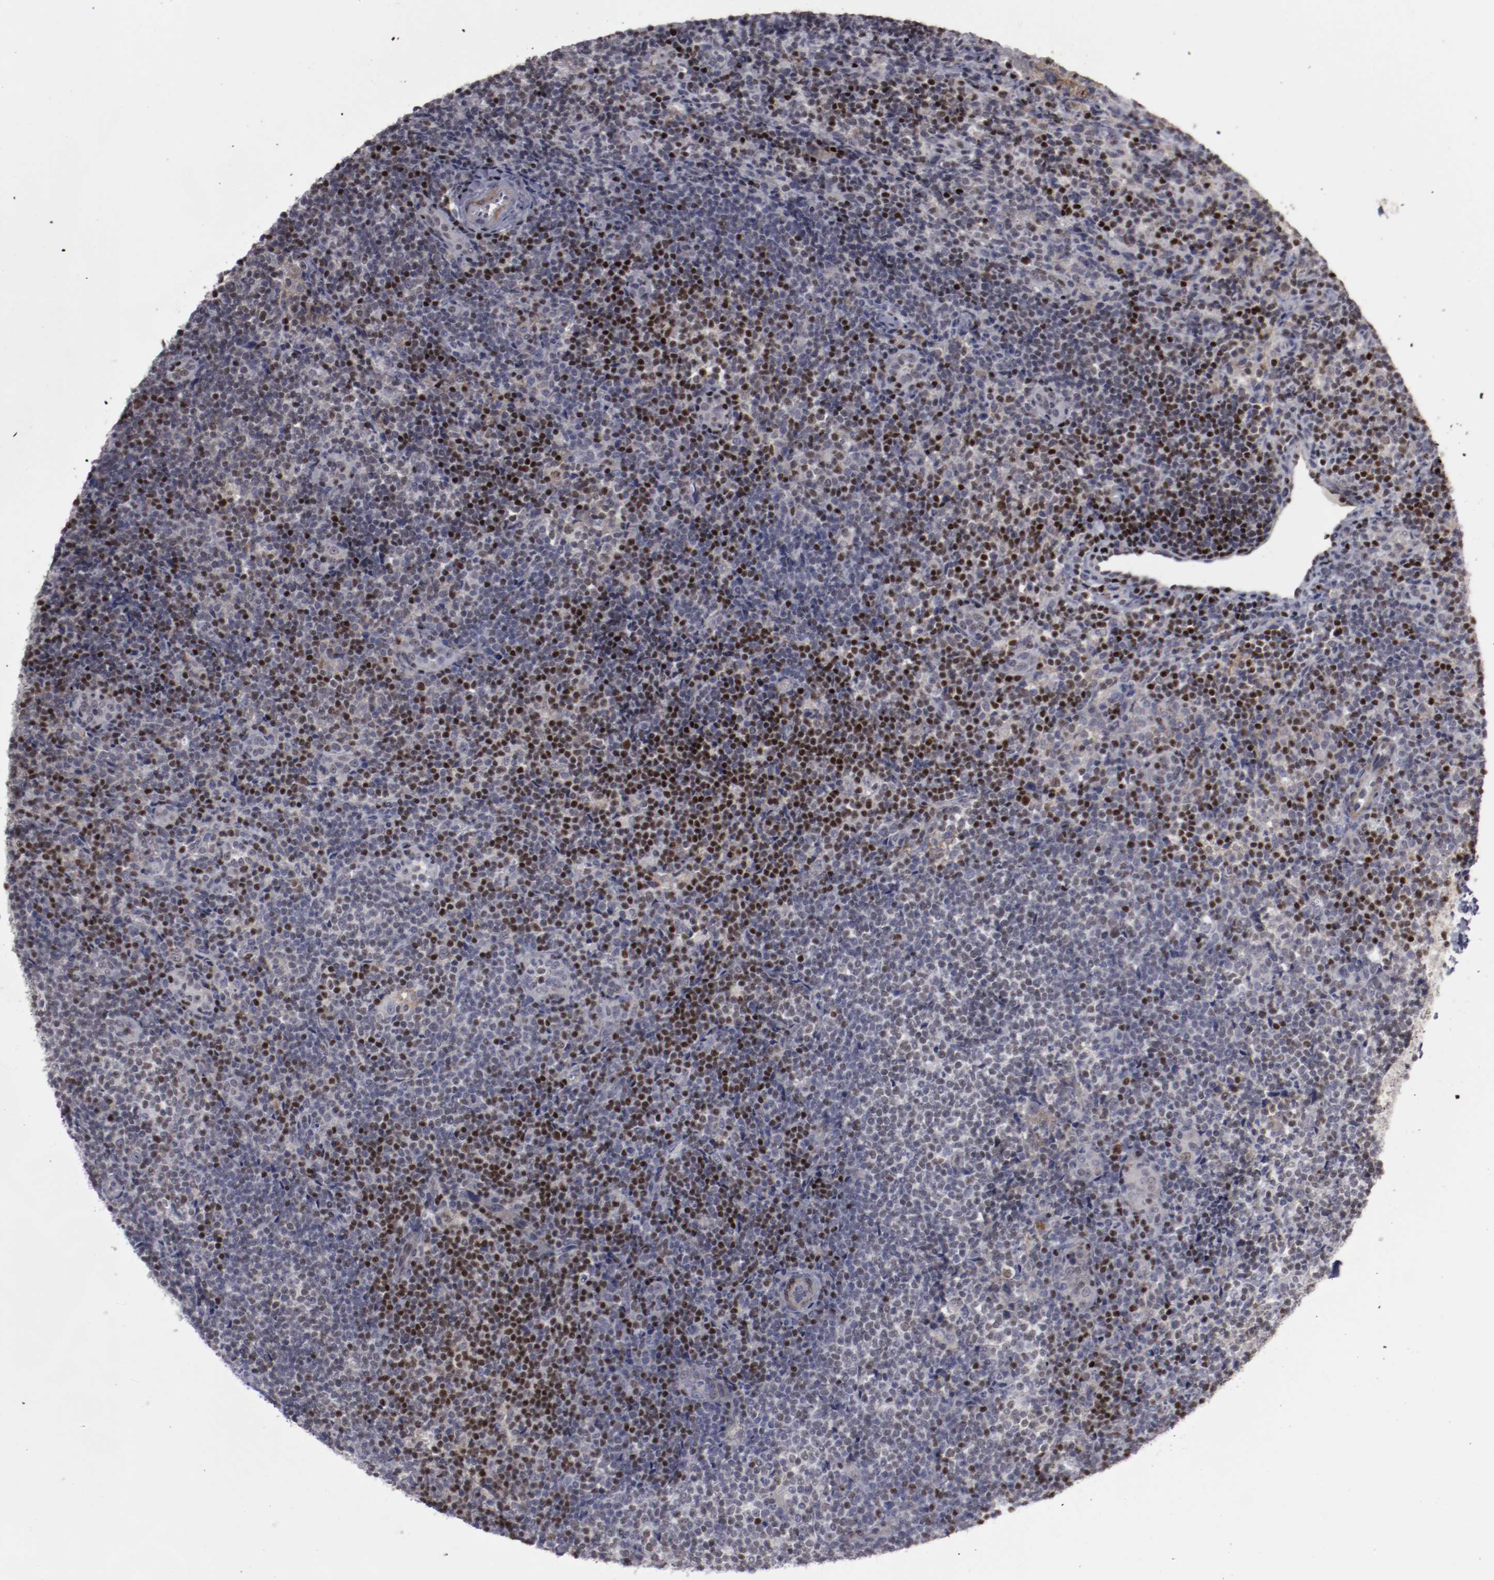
{"staining": {"intensity": "moderate", "quantity": "<25%", "location": "cytoplasmic/membranous,nuclear"}, "tissue": "lymphoma", "cell_type": "Tumor cells", "image_type": "cancer", "snomed": [{"axis": "morphology", "description": "Malignant lymphoma, non-Hodgkin's type, Low grade"}, {"axis": "topography", "description": "Lymph node"}], "caption": "A brown stain highlights moderate cytoplasmic/membranous and nuclear positivity of a protein in malignant lymphoma, non-Hodgkin's type (low-grade) tumor cells.", "gene": "LEF1", "patient": {"sex": "female", "age": 76}}